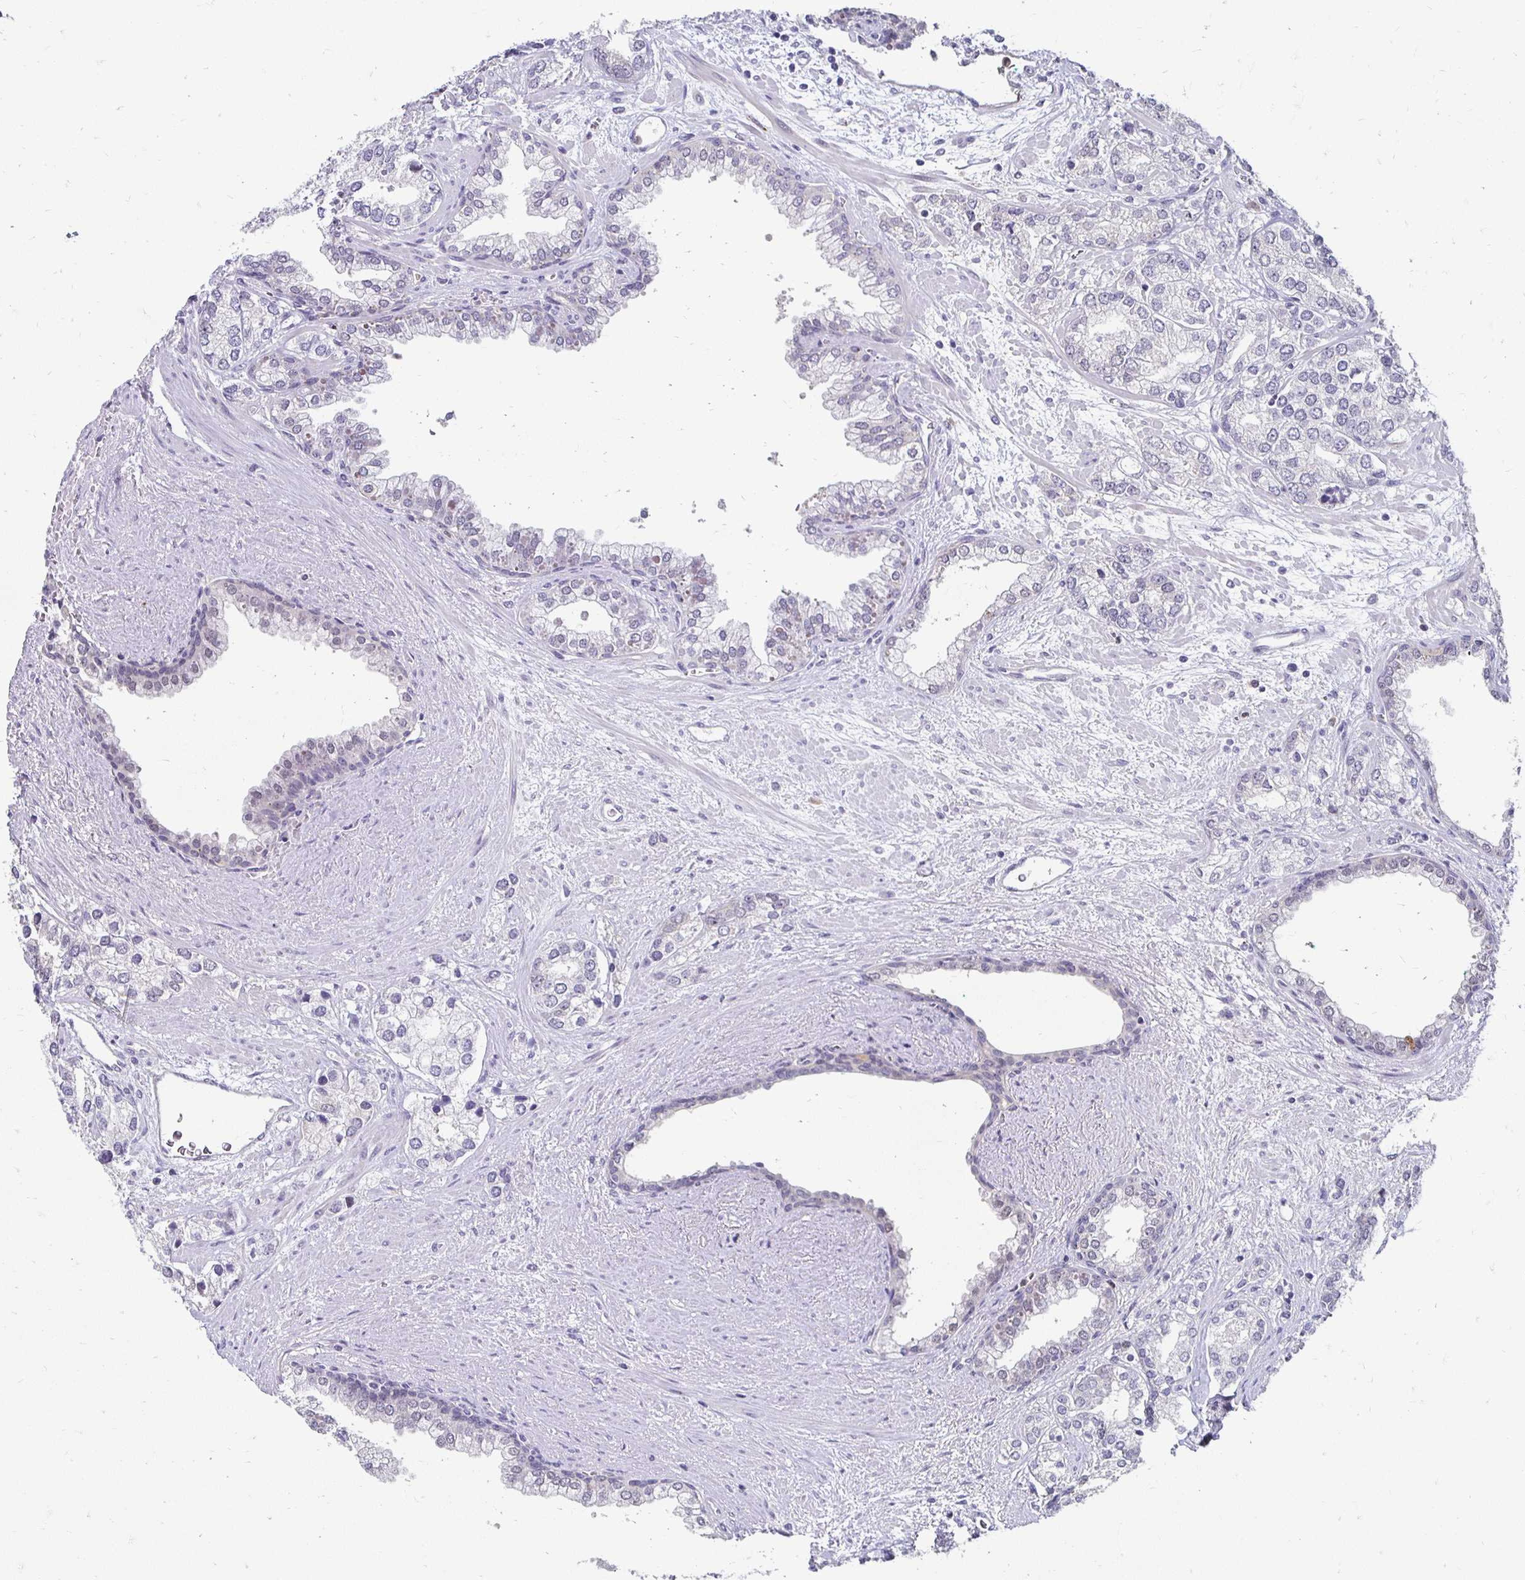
{"staining": {"intensity": "negative", "quantity": "none", "location": "none"}, "tissue": "prostate cancer", "cell_type": "Tumor cells", "image_type": "cancer", "snomed": [{"axis": "morphology", "description": "Adenocarcinoma, High grade"}, {"axis": "topography", "description": "Prostate"}], "caption": "An immunohistochemistry (IHC) micrograph of prostate cancer (adenocarcinoma (high-grade)) is shown. There is no staining in tumor cells of prostate cancer (adenocarcinoma (high-grade)). (DAB immunohistochemistry visualized using brightfield microscopy, high magnification).", "gene": "PADI2", "patient": {"sex": "male", "age": 58}}